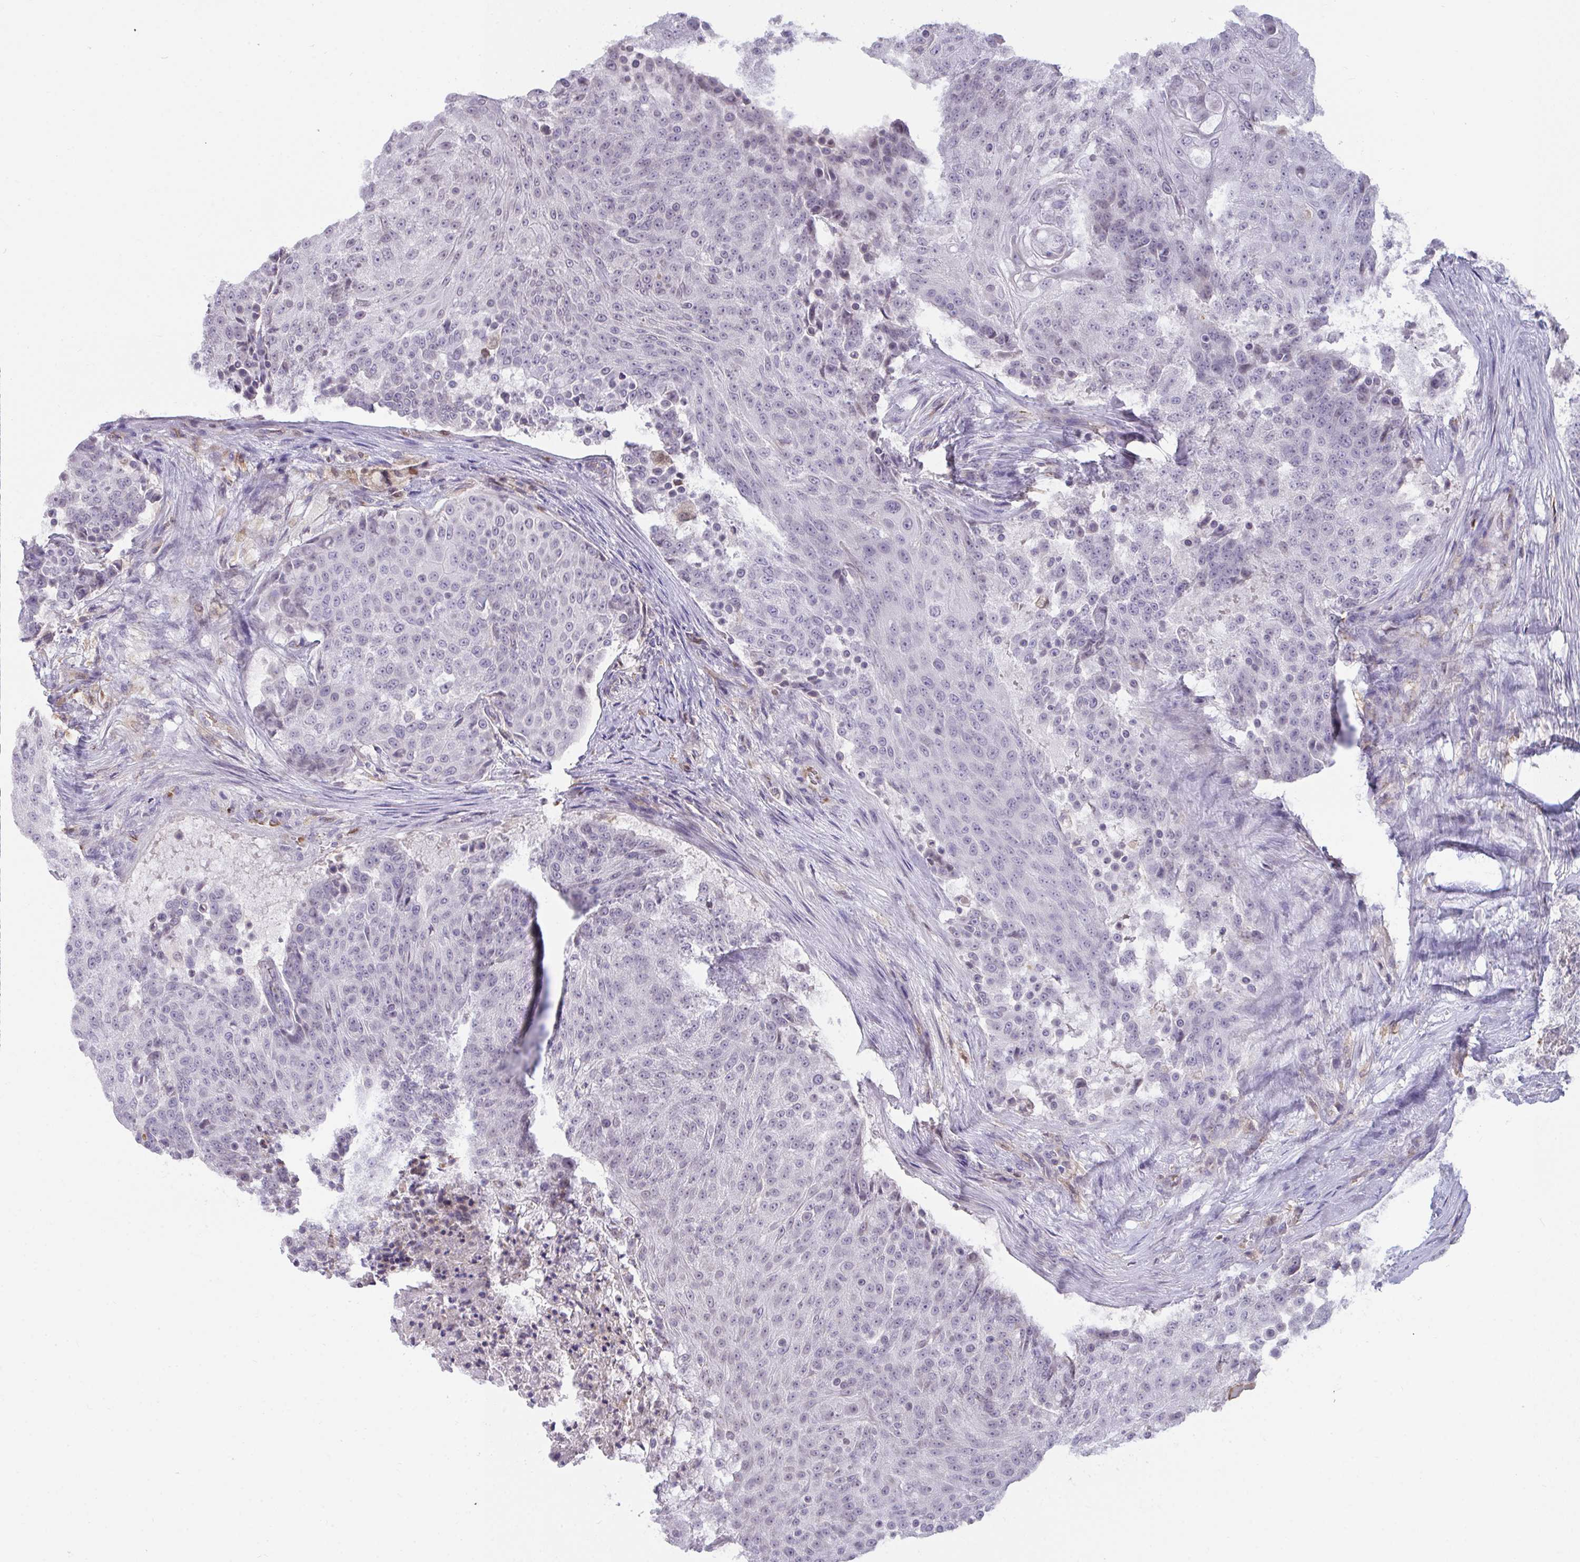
{"staining": {"intensity": "negative", "quantity": "none", "location": "none"}, "tissue": "urothelial cancer", "cell_type": "Tumor cells", "image_type": "cancer", "snomed": [{"axis": "morphology", "description": "Urothelial carcinoma, High grade"}, {"axis": "topography", "description": "Urinary bladder"}], "caption": "This is an IHC histopathology image of urothelial cancer. There is no positivity in tumor cells.", "gene": "SEMA6B", "patient": {"sex": "female", "age": 63}}